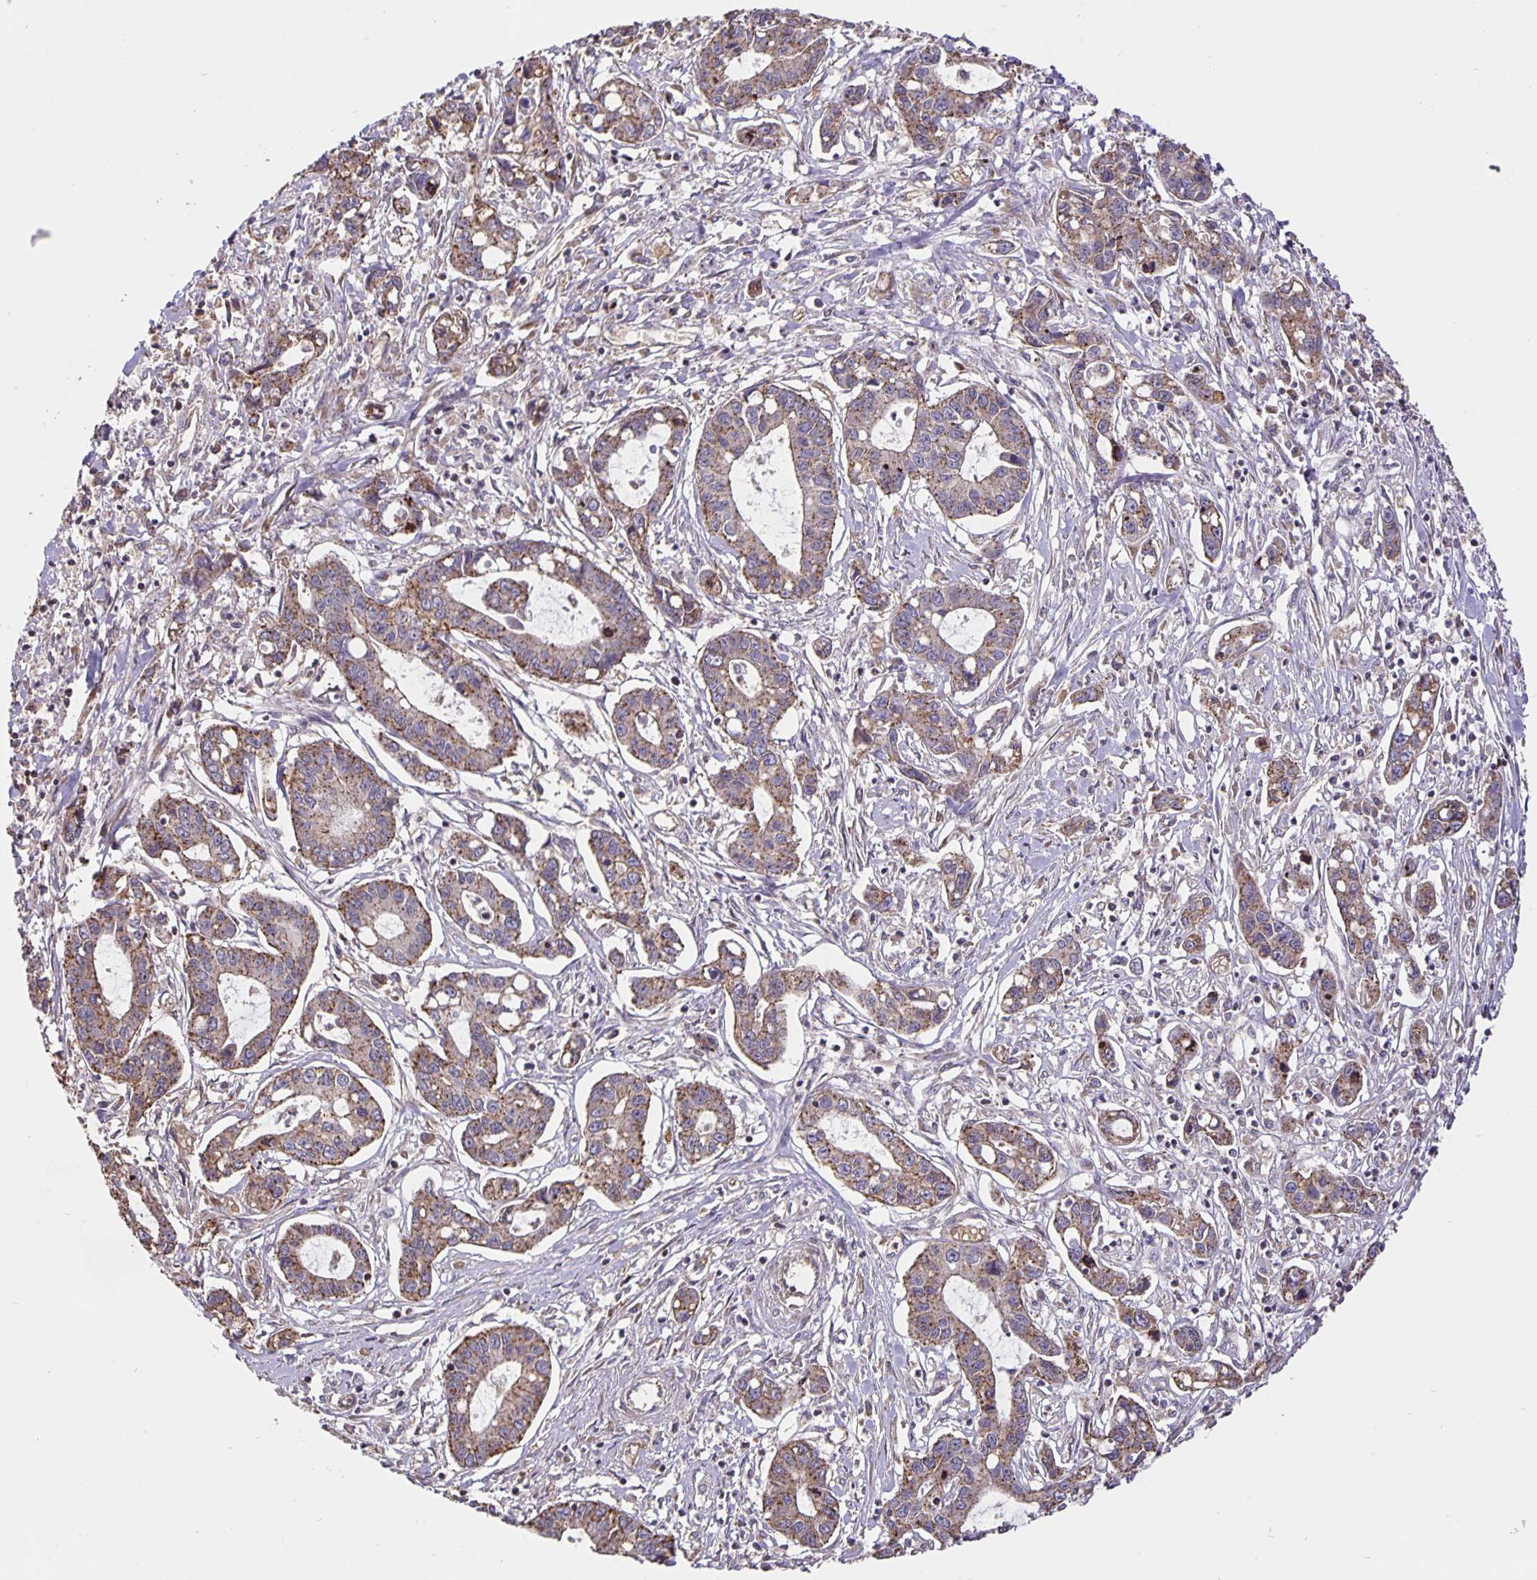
{"staining": {"intensity": "moderate", "quantity": "25%-75%", "location": "cytoplasmic/membranous"}, "tissue": "liver cancer", "cell_type": "Tumor cells", "image_type": "cancer", "snomed": [{"axis": "morphology", "description": "Cholangiocarcinoma"}, {"axis": "topography", "description": "Liver"}], "caption": "Human liver cholangiocarcinoma stained with a protein marker reveals moderate staining in tumor cells.", "gene": "TMEM71", "patient": {"sex": "male", "age": 58}}